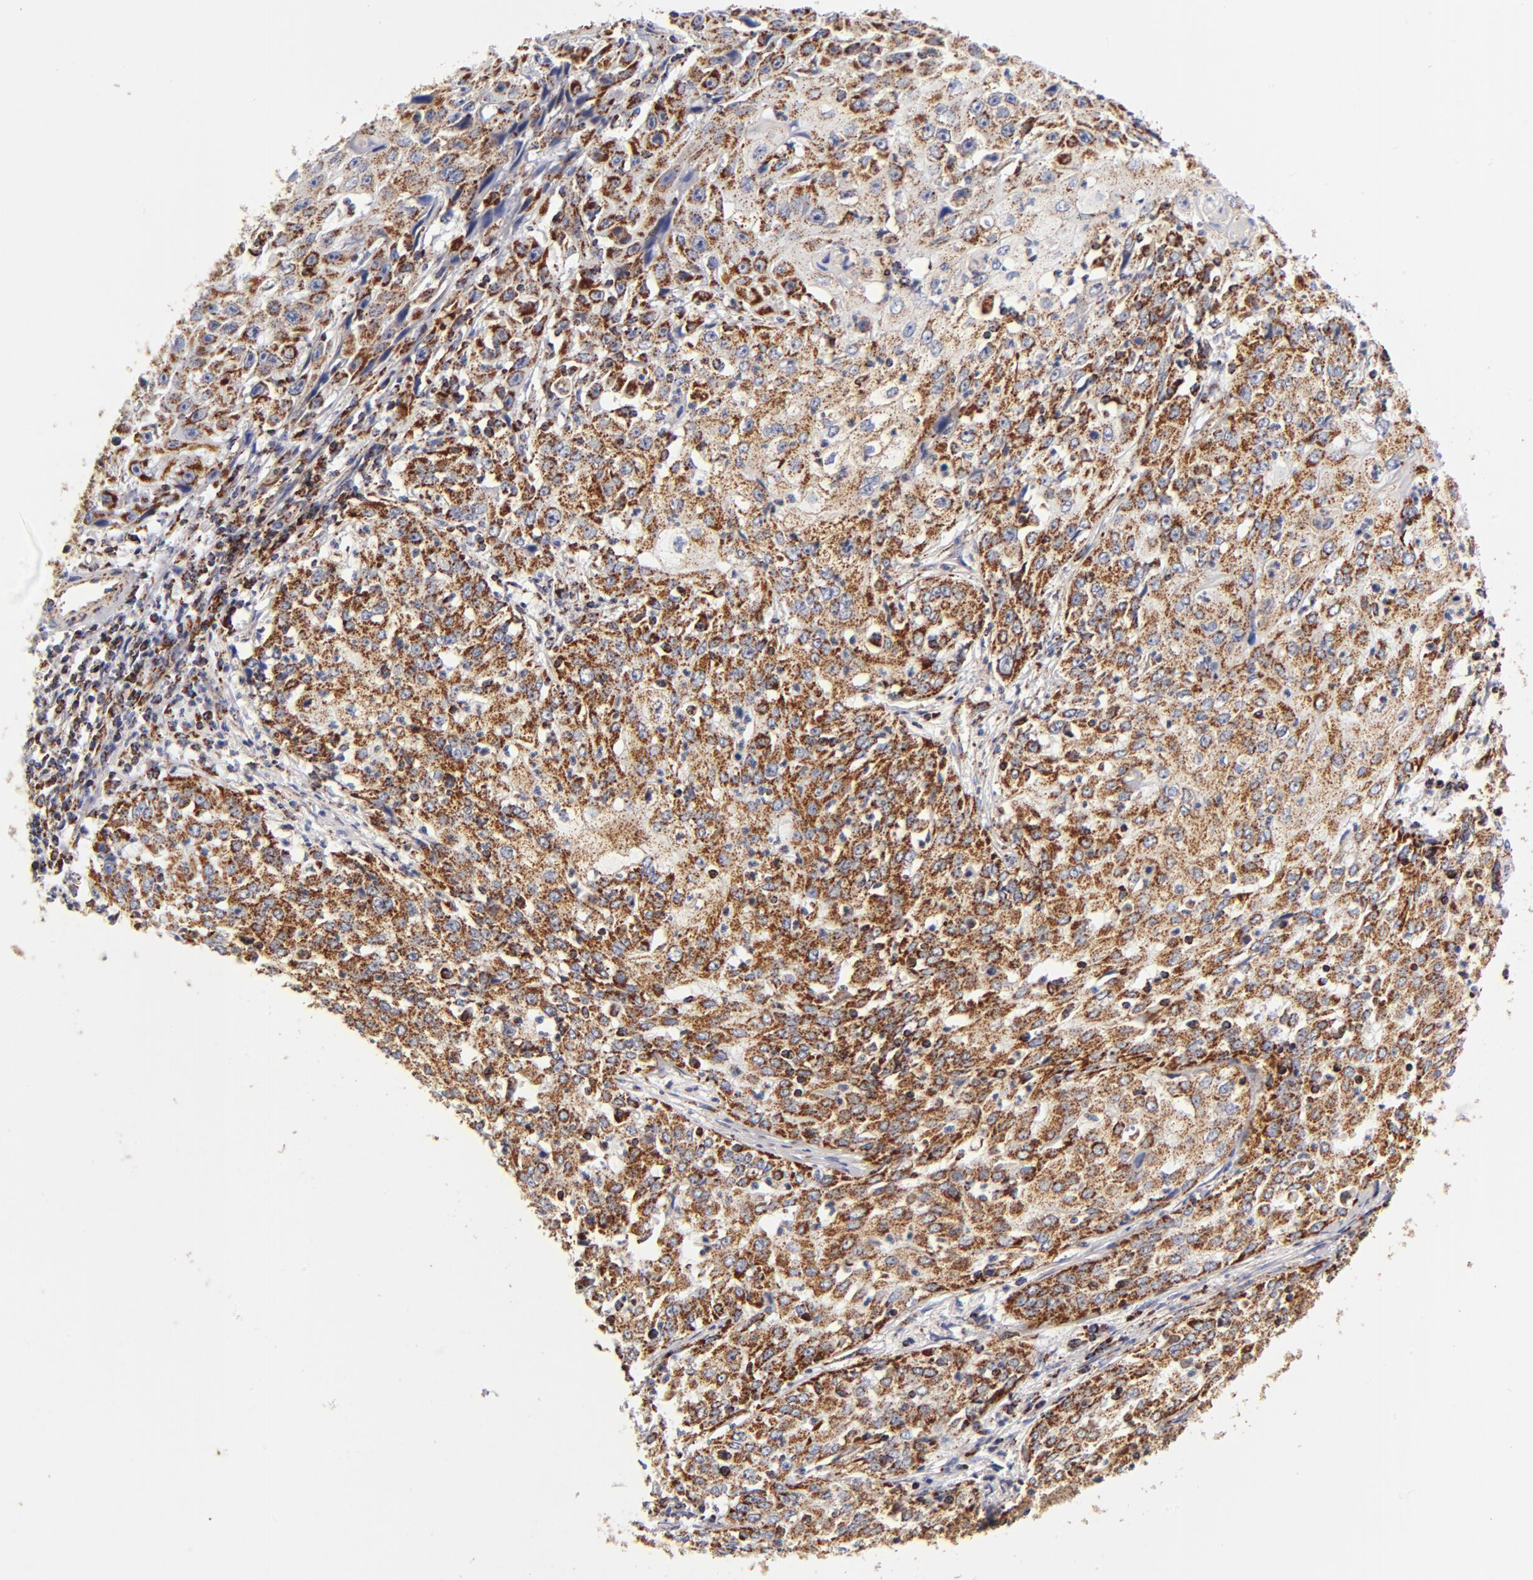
{"staining": {"intensity": "strong", "quantity": ">75%", "location": "cytoplasmic/membranous"}, "tissue": "cervical cancer", "cell_type": "Tumor cells", "image_type": "cancer", "snomed": [{"axis": "morphology", "description": "Squamous cell carcinoma, NOS"}, {"axis": "topography", "description": "Cervix"}], "caption": "A high amount of strong cytoplasmic/membranous staining is identified in approximately >75% of tumor cells in cervical cancer (squamous cell carcinoma) tissue.", "gene": "ECHS1", "patient": {"sex": "female", "age": 39}}